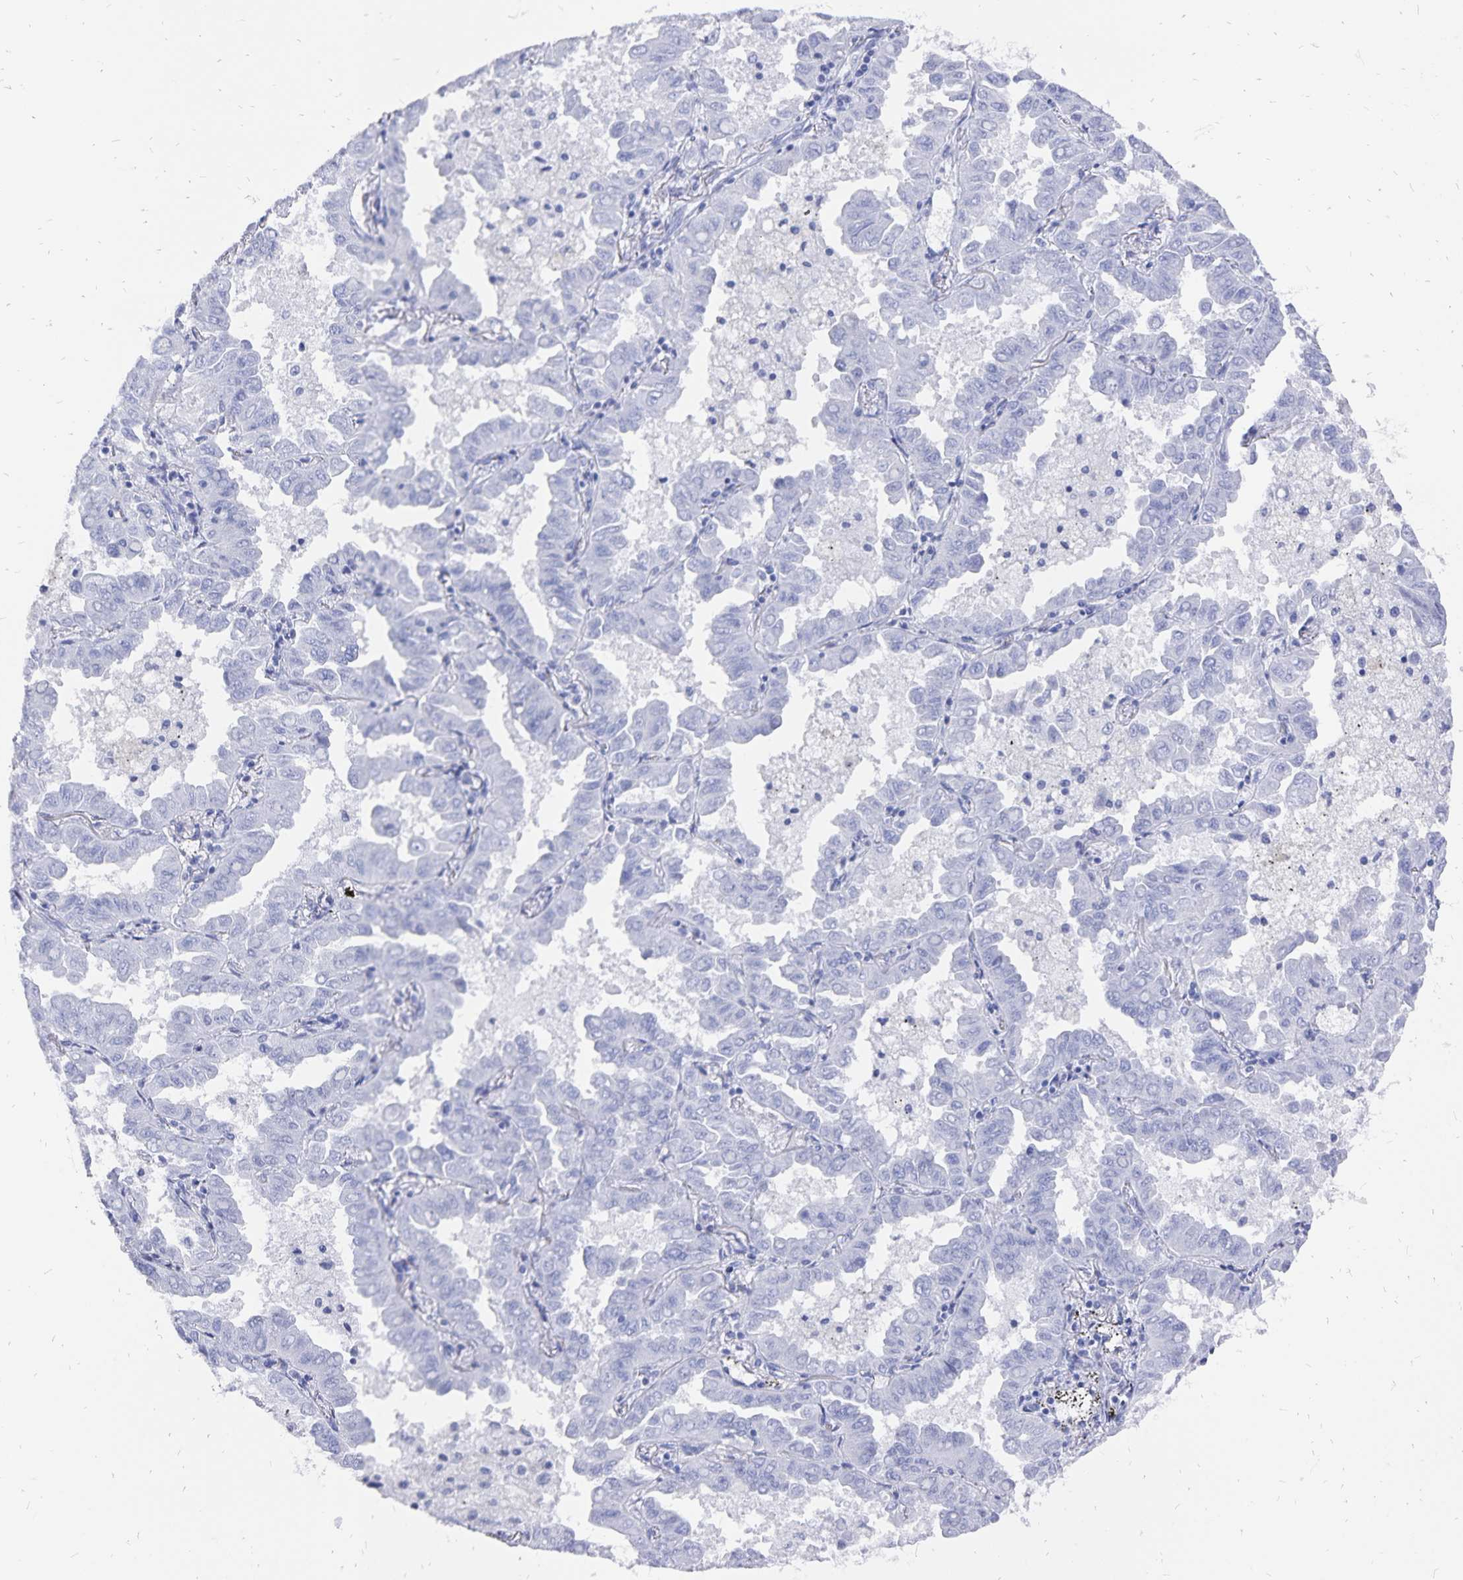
{"staining": {"intensity": "negative", "quantity": "none", "location": "none"}, "tissue": "lung cancer", "cell_type": "Tumor cells", "image_type": "cancer", "snomed": [{"axis": "morphology", "description": "Adenocarcinoma, NOS"}, {"axis": "topography", "description": "Lung"}], "caption": "This is an immunohistochemistry (IHC) image of human lung cancer (adenocarcinoma). There is no positivity in tumor cells.", "gene": "ADH1A", "patient": {"sex": "male", "age": 64}}